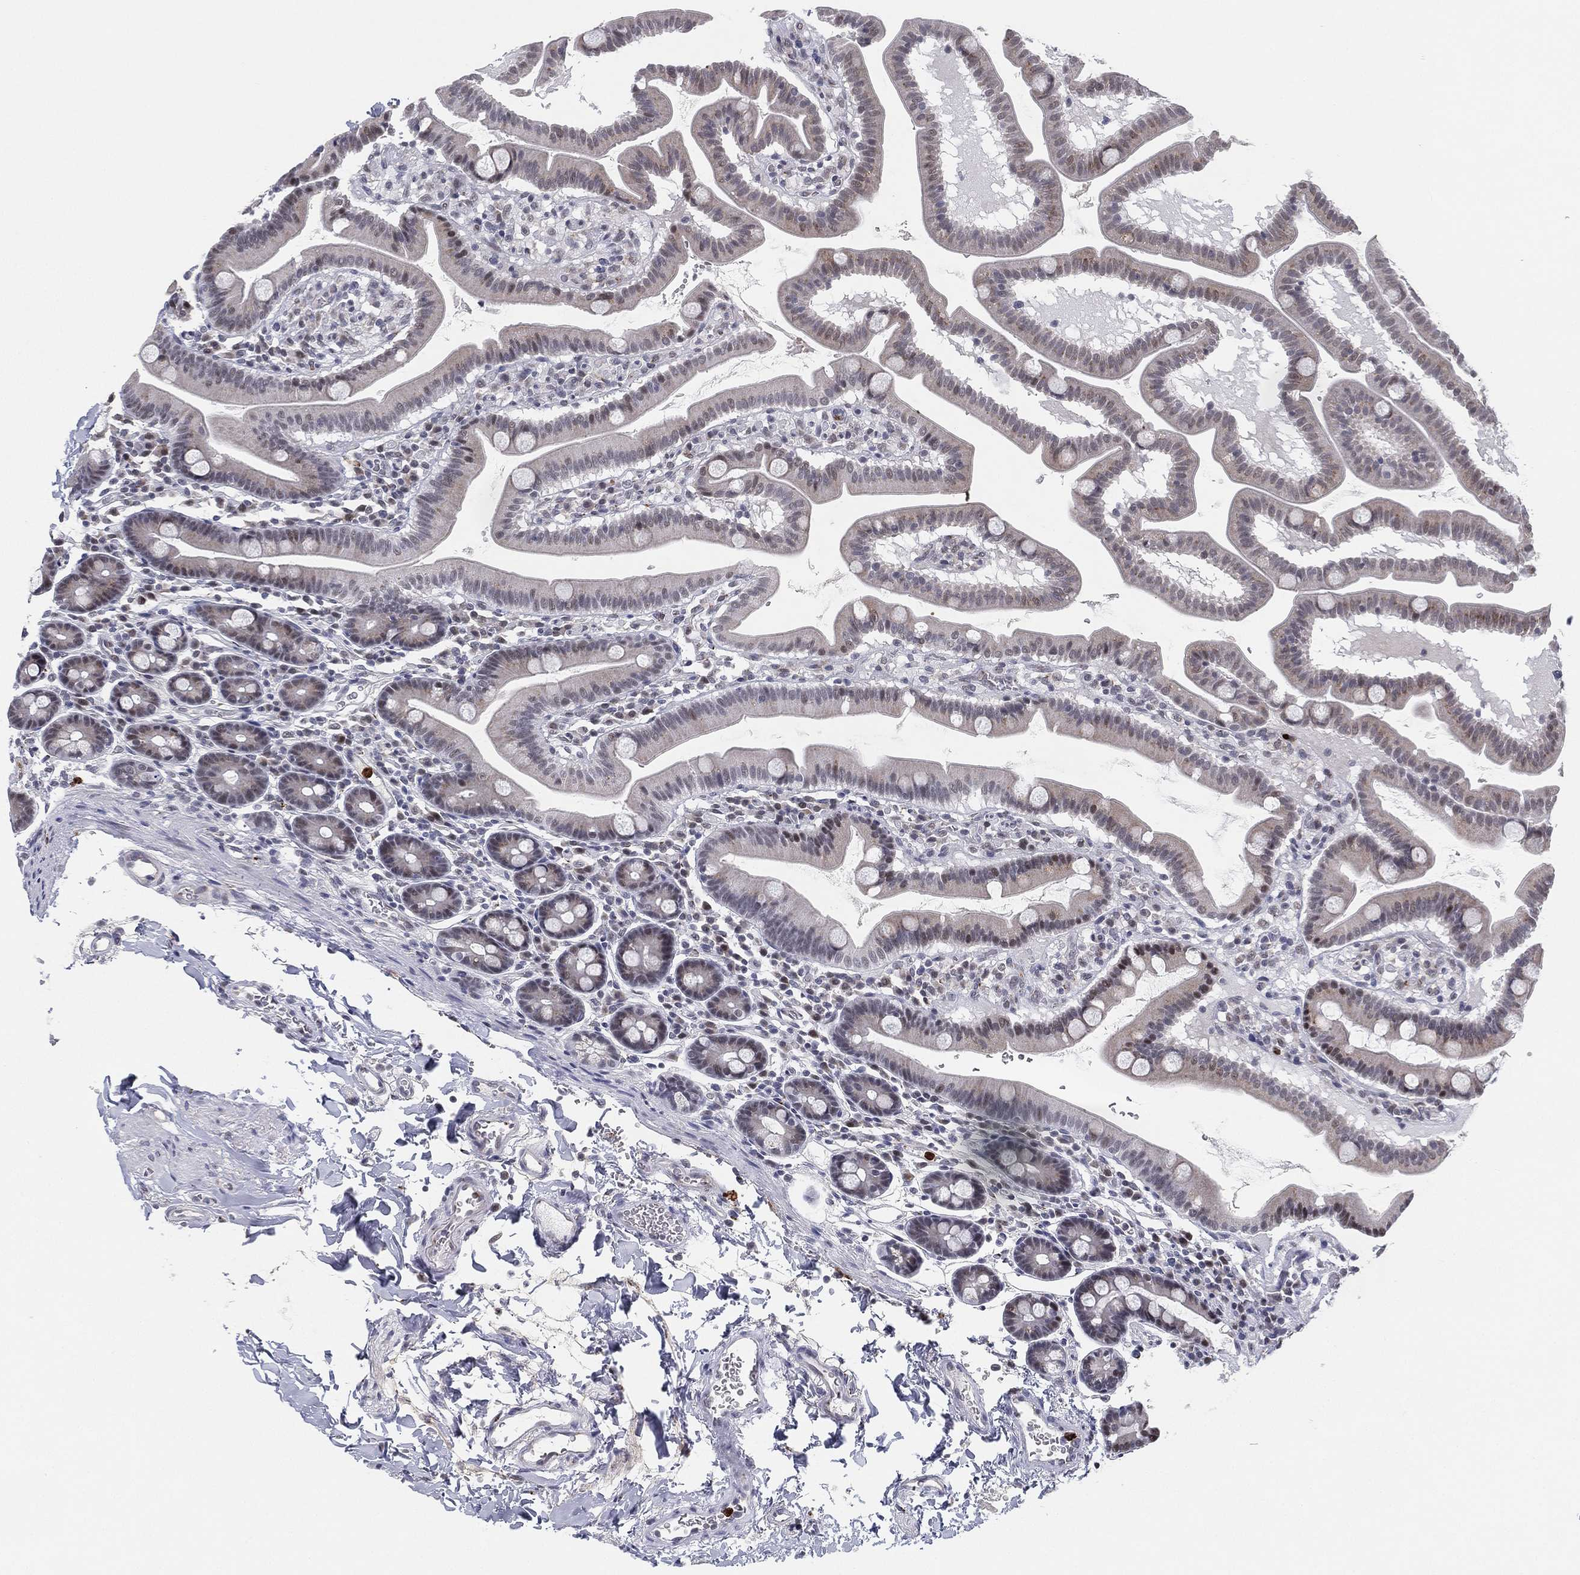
{"staining": {"intensity": "moderate", "quantity": "<25%", "location": "nuclear"}, "tissue": "duodenum", "cell_type": "Glandular cells", "image_type": "normal", "snomed": [{"axis": "morphology", "description": "Normal tissue, NOS"}, {"axis": "topography", "description": "Duodenum"}], "caption": "A low amount of moderate nuclear staining is present in approximately <25% of glandular cells in benign duodenum.", "gene": "CD177", "patient": {"sex": "male", "age": 59}}